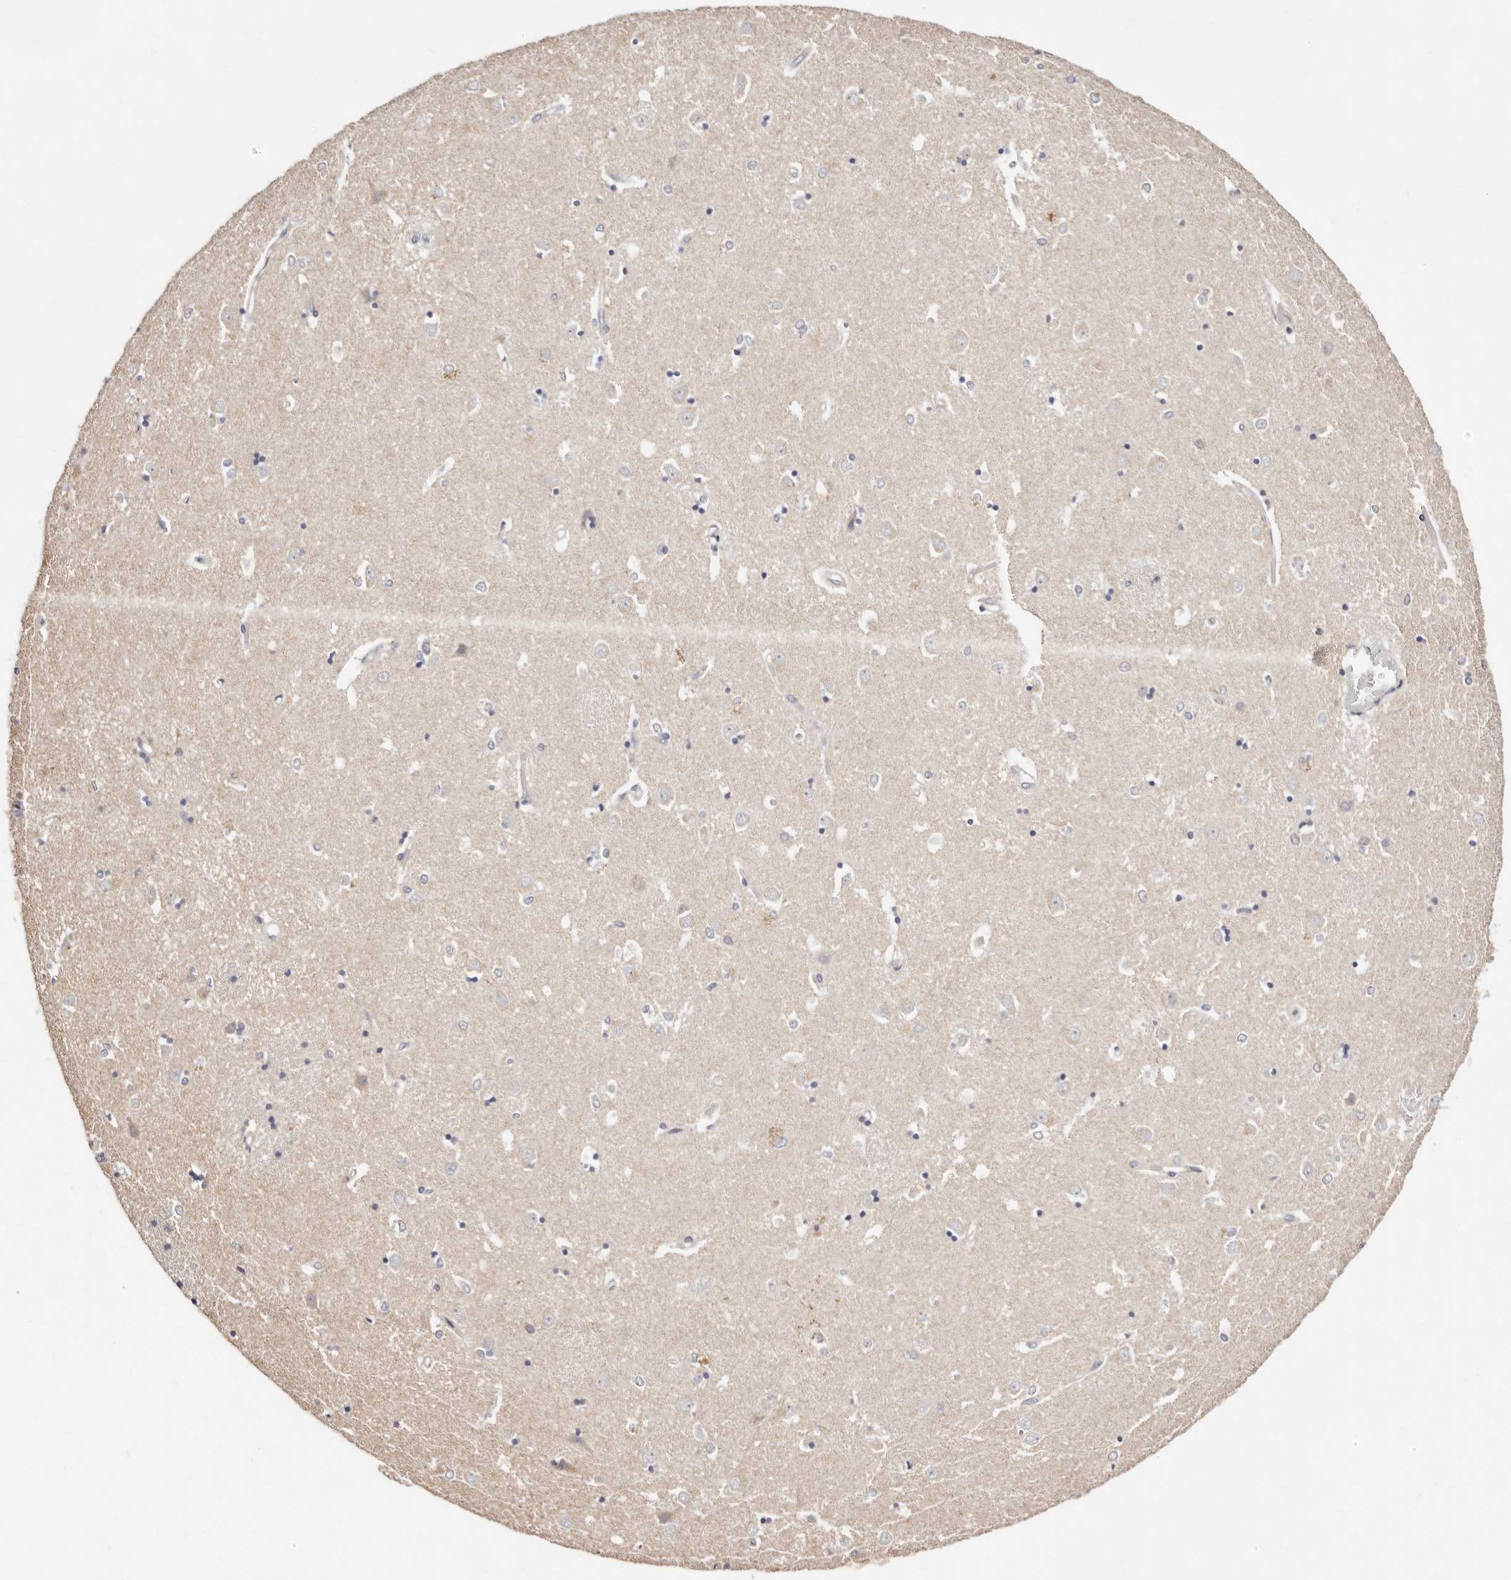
{"staining": {"intensity": "negative", "quantity": "none", "location": "none"}, "tissue": "caudate", "cell_type": "Glial cells", "image_type": "normal", "snomed": [{"axis": "morphology", "description": "Normal tissue, NOS"}, {"axis": "topography", "description": "Lateral ventricle wall"}], "caption": "Immunohistochemistry (IHC) of unremarkable caudate reveals no staining in glial cells.", "gene": "STAT5A", "patient": {"sex": "male", "age": 45}}